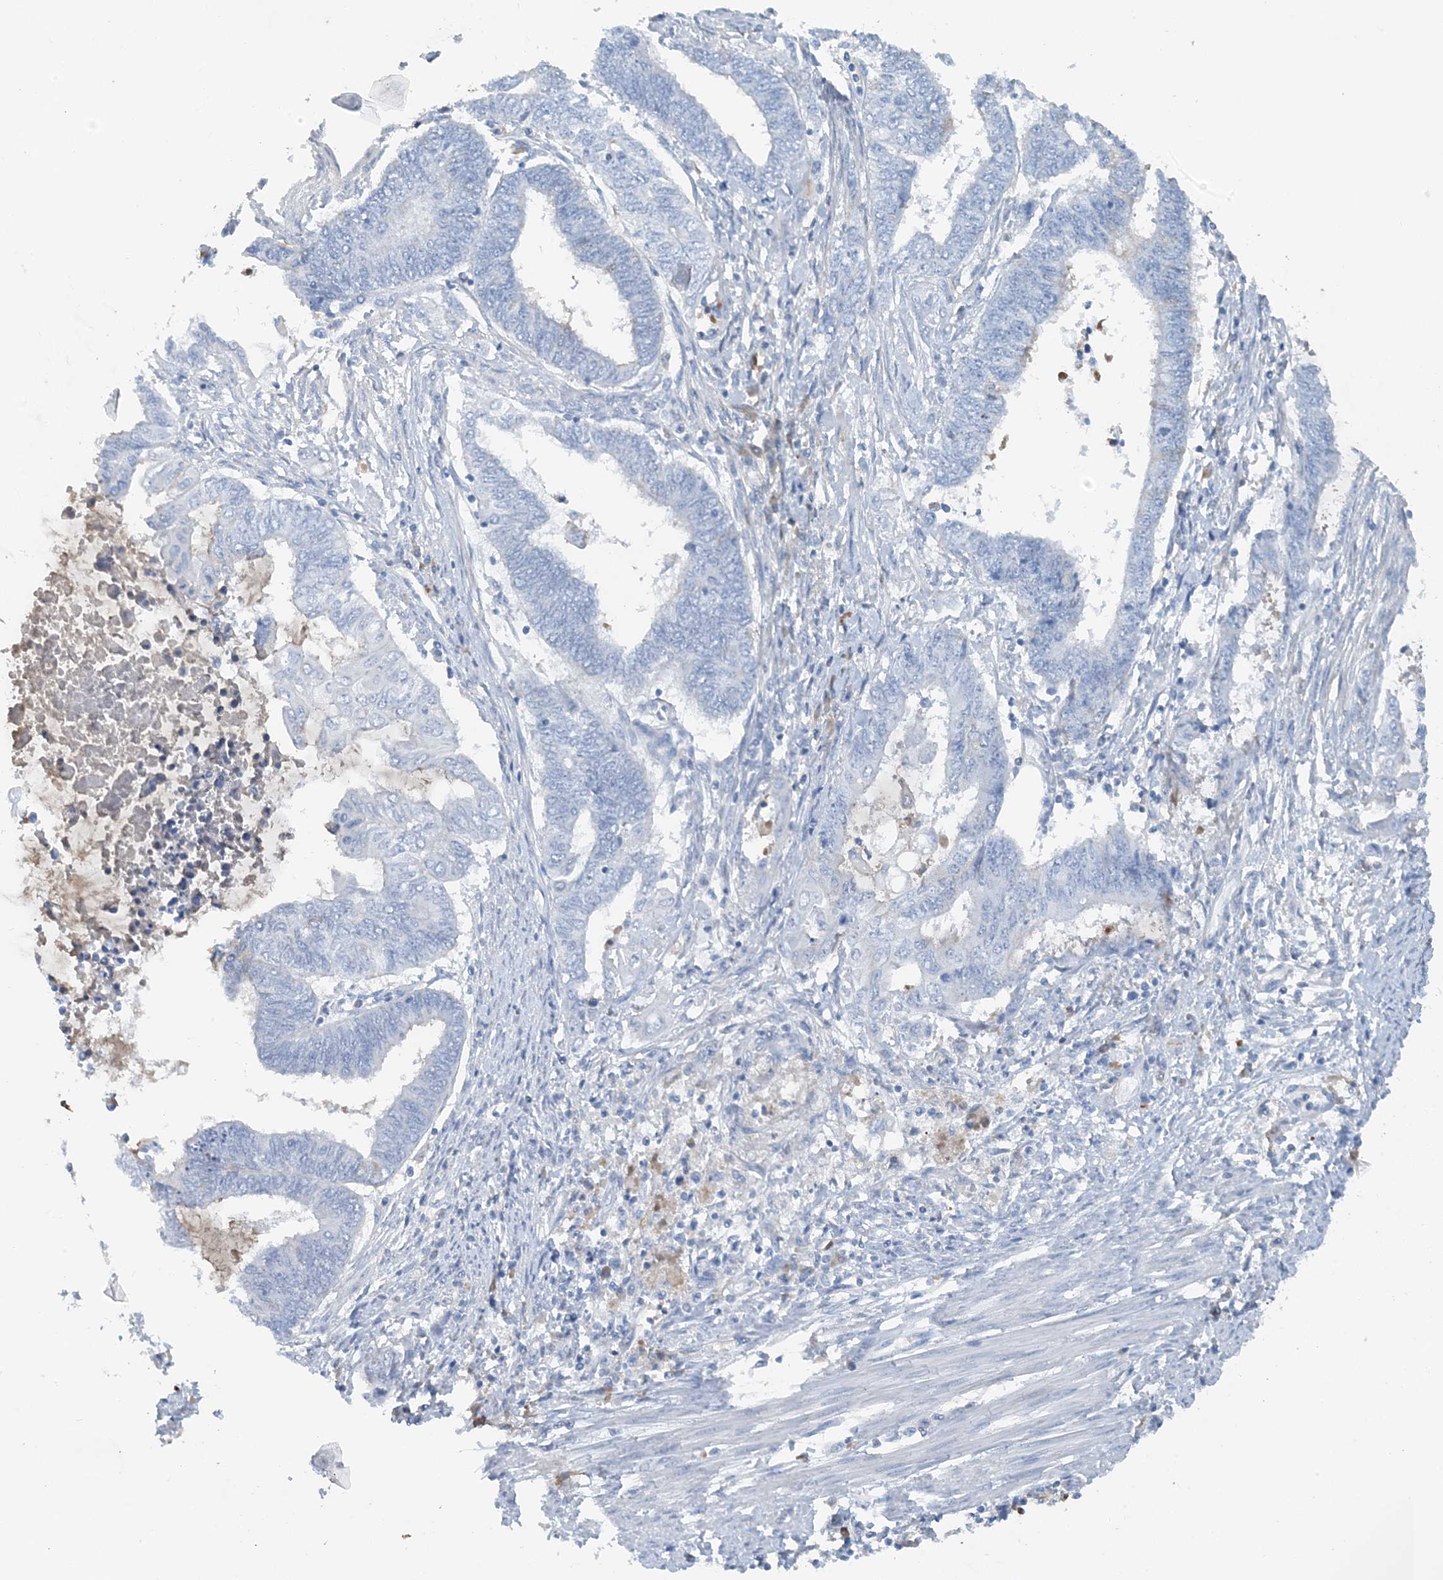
{"staining": {"intensity": "negative", "quantity": "none", "location": "none"}, "tissue": "endometrial cancer", "cell_type": "Tumor cells", "image_type": "cancer", "snomed": [{"axis": "morphology", "description": "Adenocarcinoma, NOS"}, {"axis": "topography", "description": "Uterus"}, {"axis": "topography", "description": "Endometrium"}], "caption": "IHC micrograph of neoplastic tissue: human endometrial adenocarcinoma stained with DAB demonstrates no significant protein positivity in tumor cells.", "gene": "CTRL", "patient": {"sex": "female", "age": 70}}